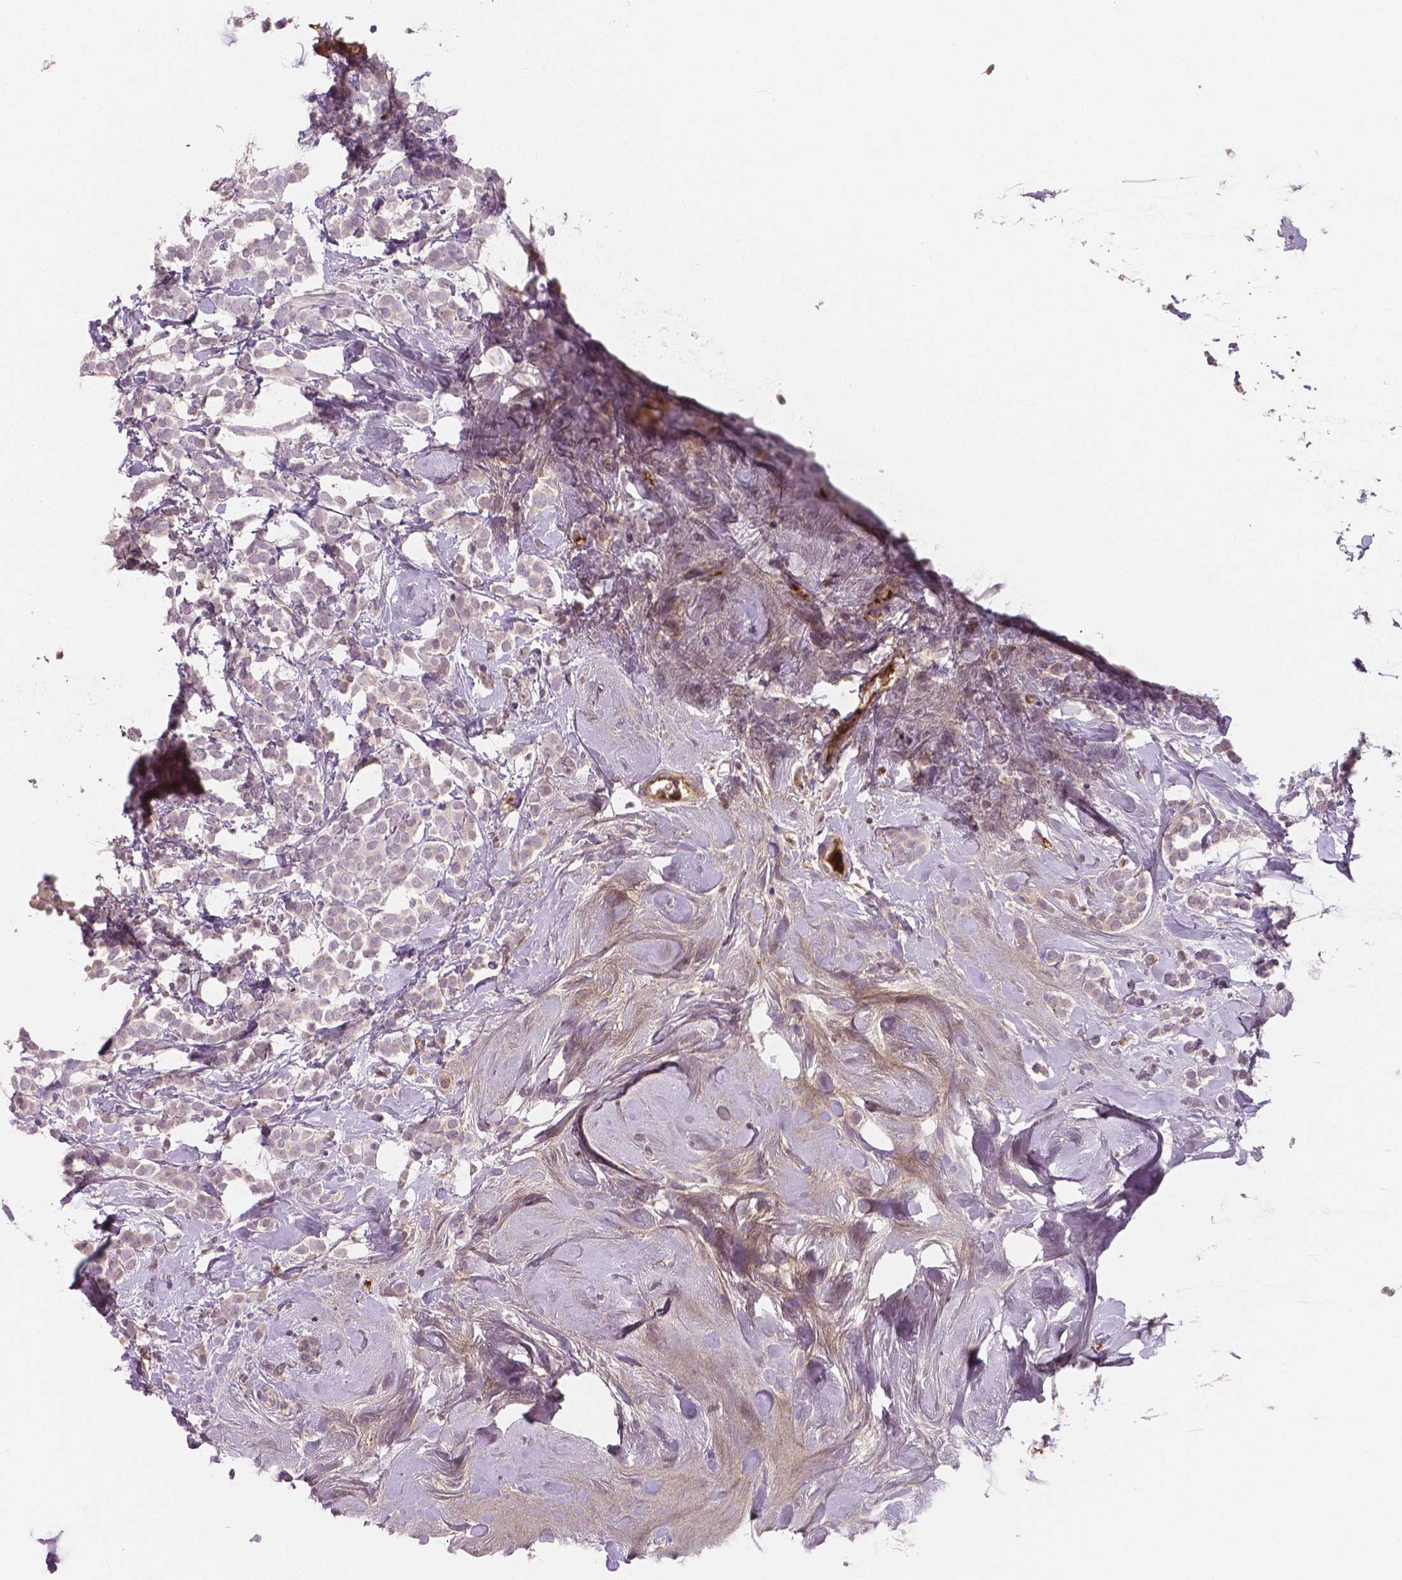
{"staining": {"intensity": "negative", "quantity": "none", "location": "none"}, "tissue": "breast cancer", "cell_type": "Tumor cells", "image_type": "cancer", "snomed": [{"axis": "morphology", "description": "Lobular carcinoma"}, {"axis": "topography", "description": "Breast"}], "caption": "There is no significant expression in tumor cells of lobular carcinoma (breast).", "gene": "APOA4", "patient": {"sex": "female", "age": 49}}